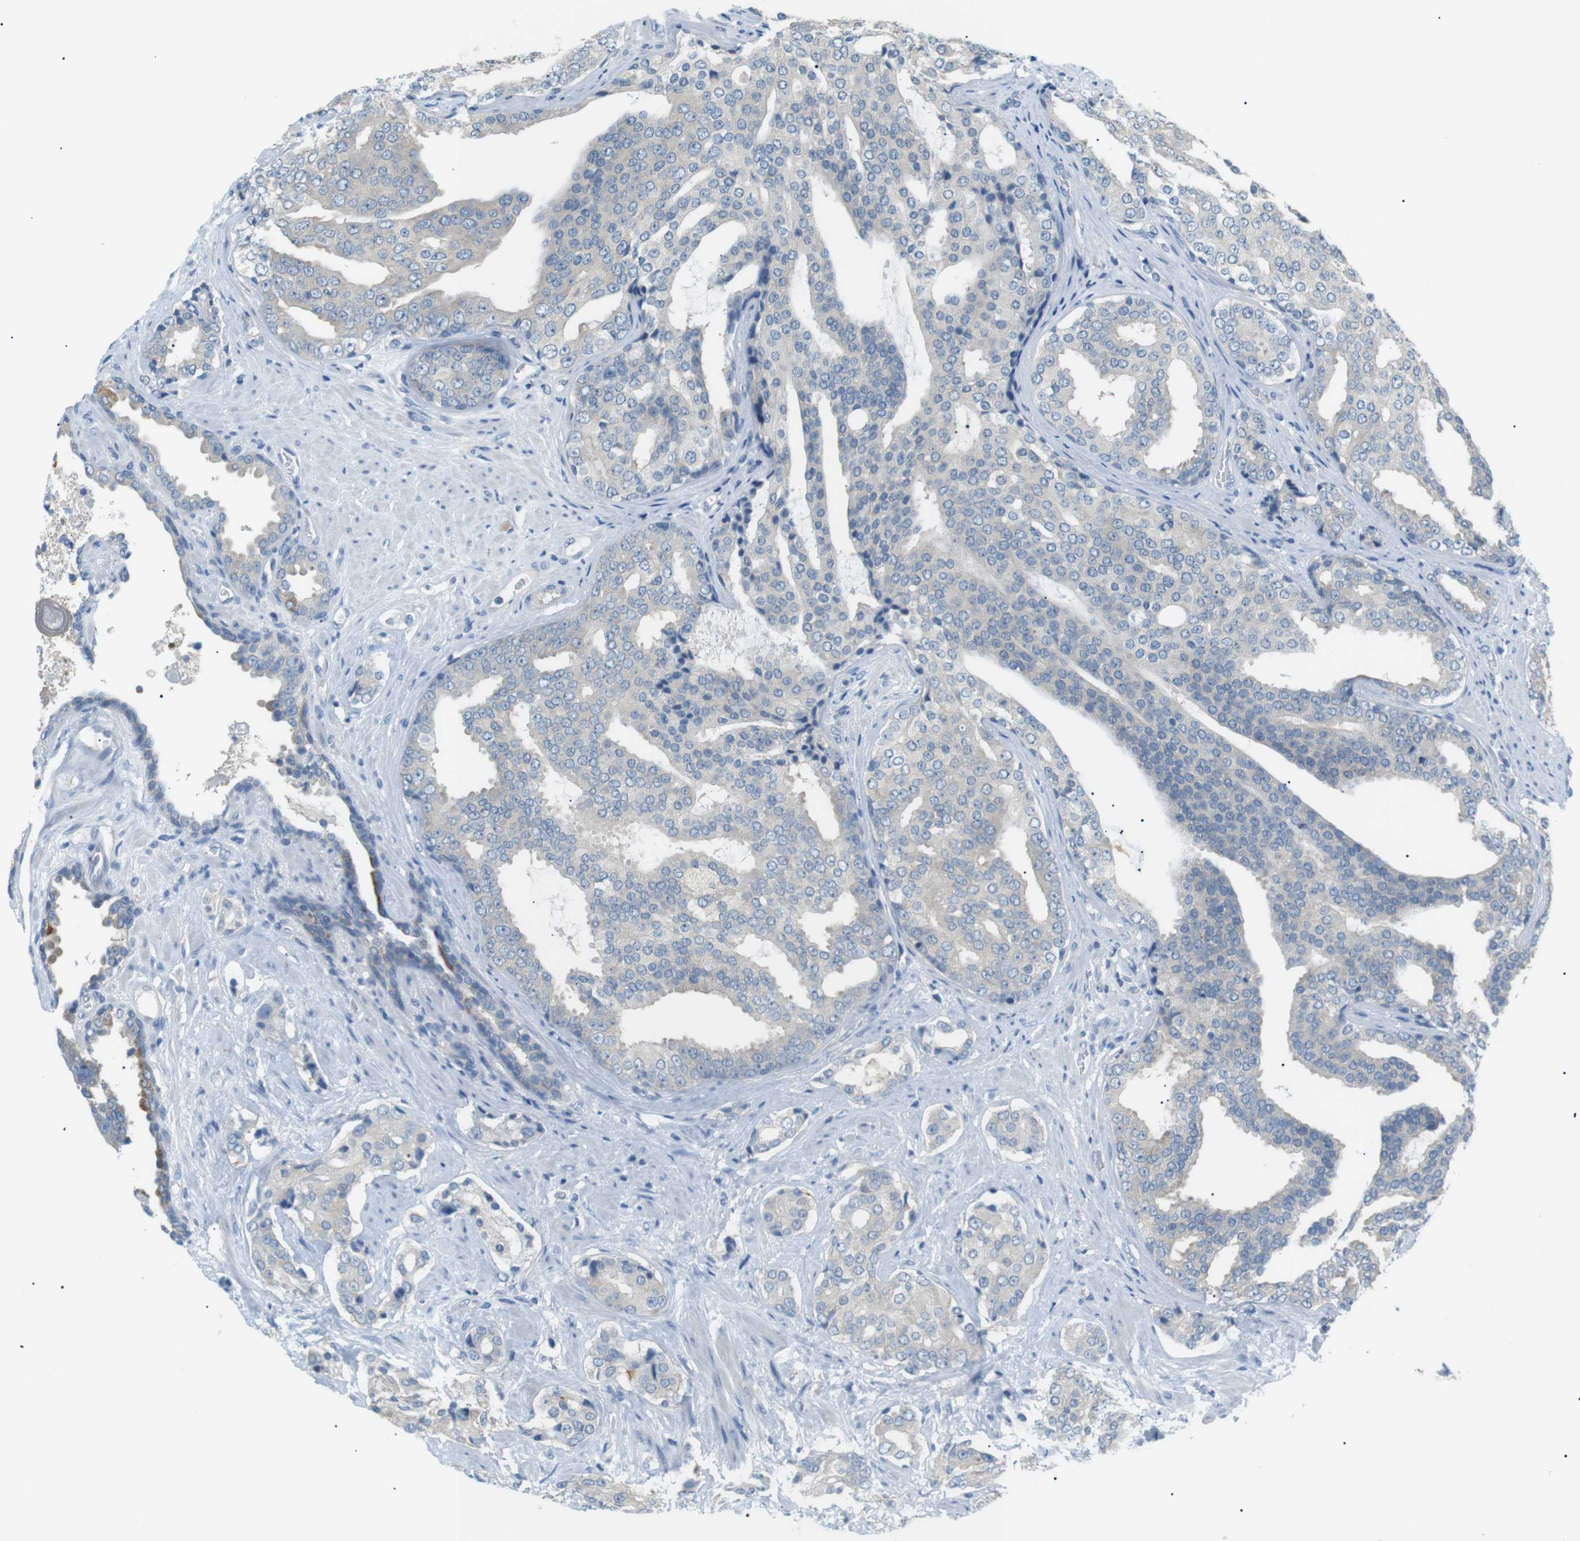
{"staining": {"intensity": "negative", "quantity": "none", "location": "none"}, "tissue": "prostate cancer", "cell_type": "Tumor cells", "image_type": "cancer", "snomed": [{"axis": "morphology", "description": "Adenocarcinoma, High grade"}, {"axis": "topography", "description": "Prostate"}], "caption": "Immunohistochemistry photomicrograph of neoplastic tissue: human prostate cancer stained with DAB reveals no significant protein staining in tumor cells.", "gene": "CDH26", "patient": {"sex": "male", "age": 71}}